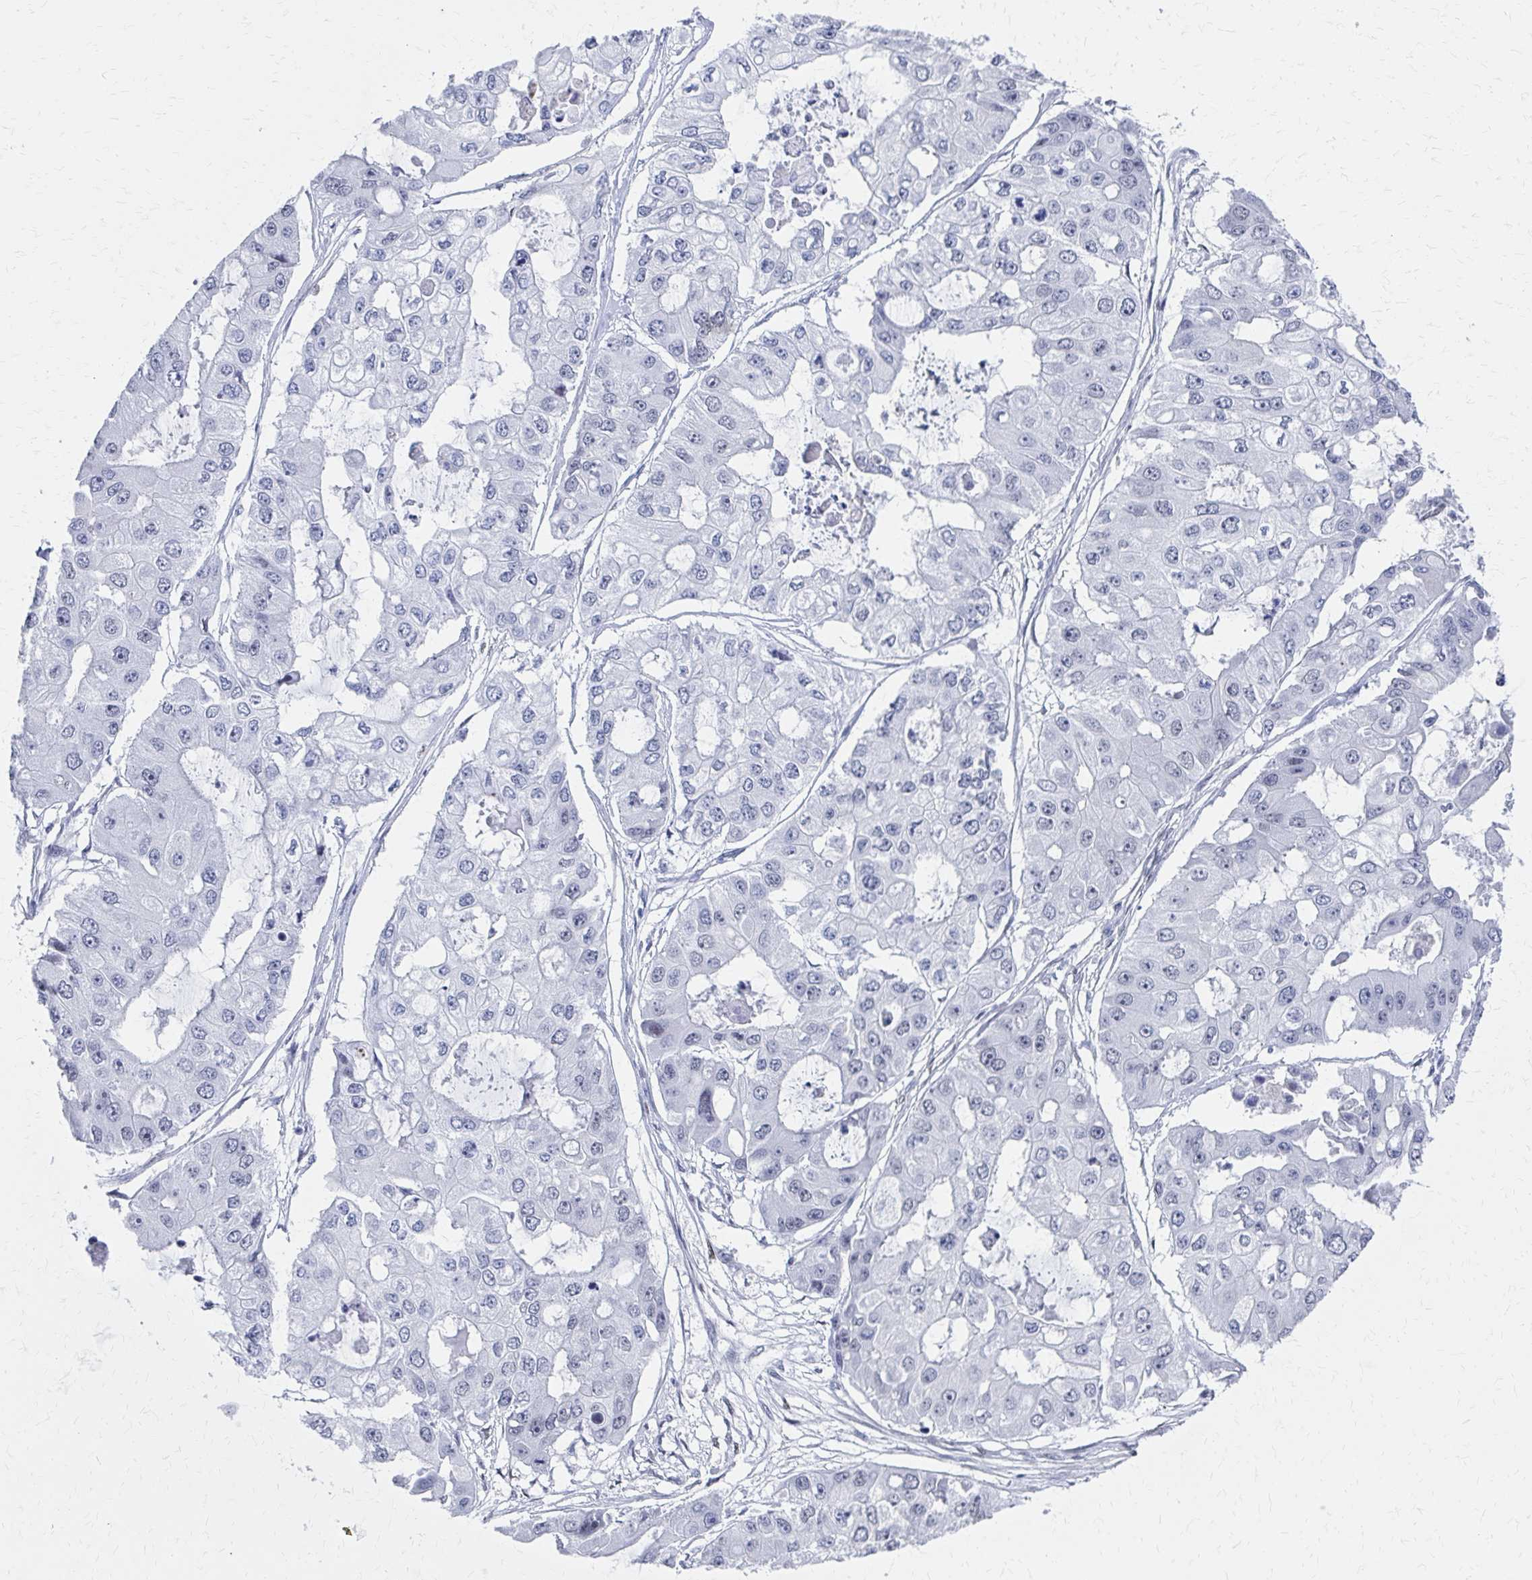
{"staining": {"intensity": "negative", "quantity": "none", "location": "none"}, "tissue": "ovarian cancer", "cell_type": "Tumor cells", "image_type": "cancer", "snomed": [{"axis": "morphology", "description": "Cystadenocarcinoma, serous, NOS"}, {"axis": "topography", "description": "Ovary"}], "caption": "Photomicrograph shows no protein expression in tumor cells of ovarian cancer tissue.", "gene": "CDIN1", "patient": {"sex": "female", "age": 56}}